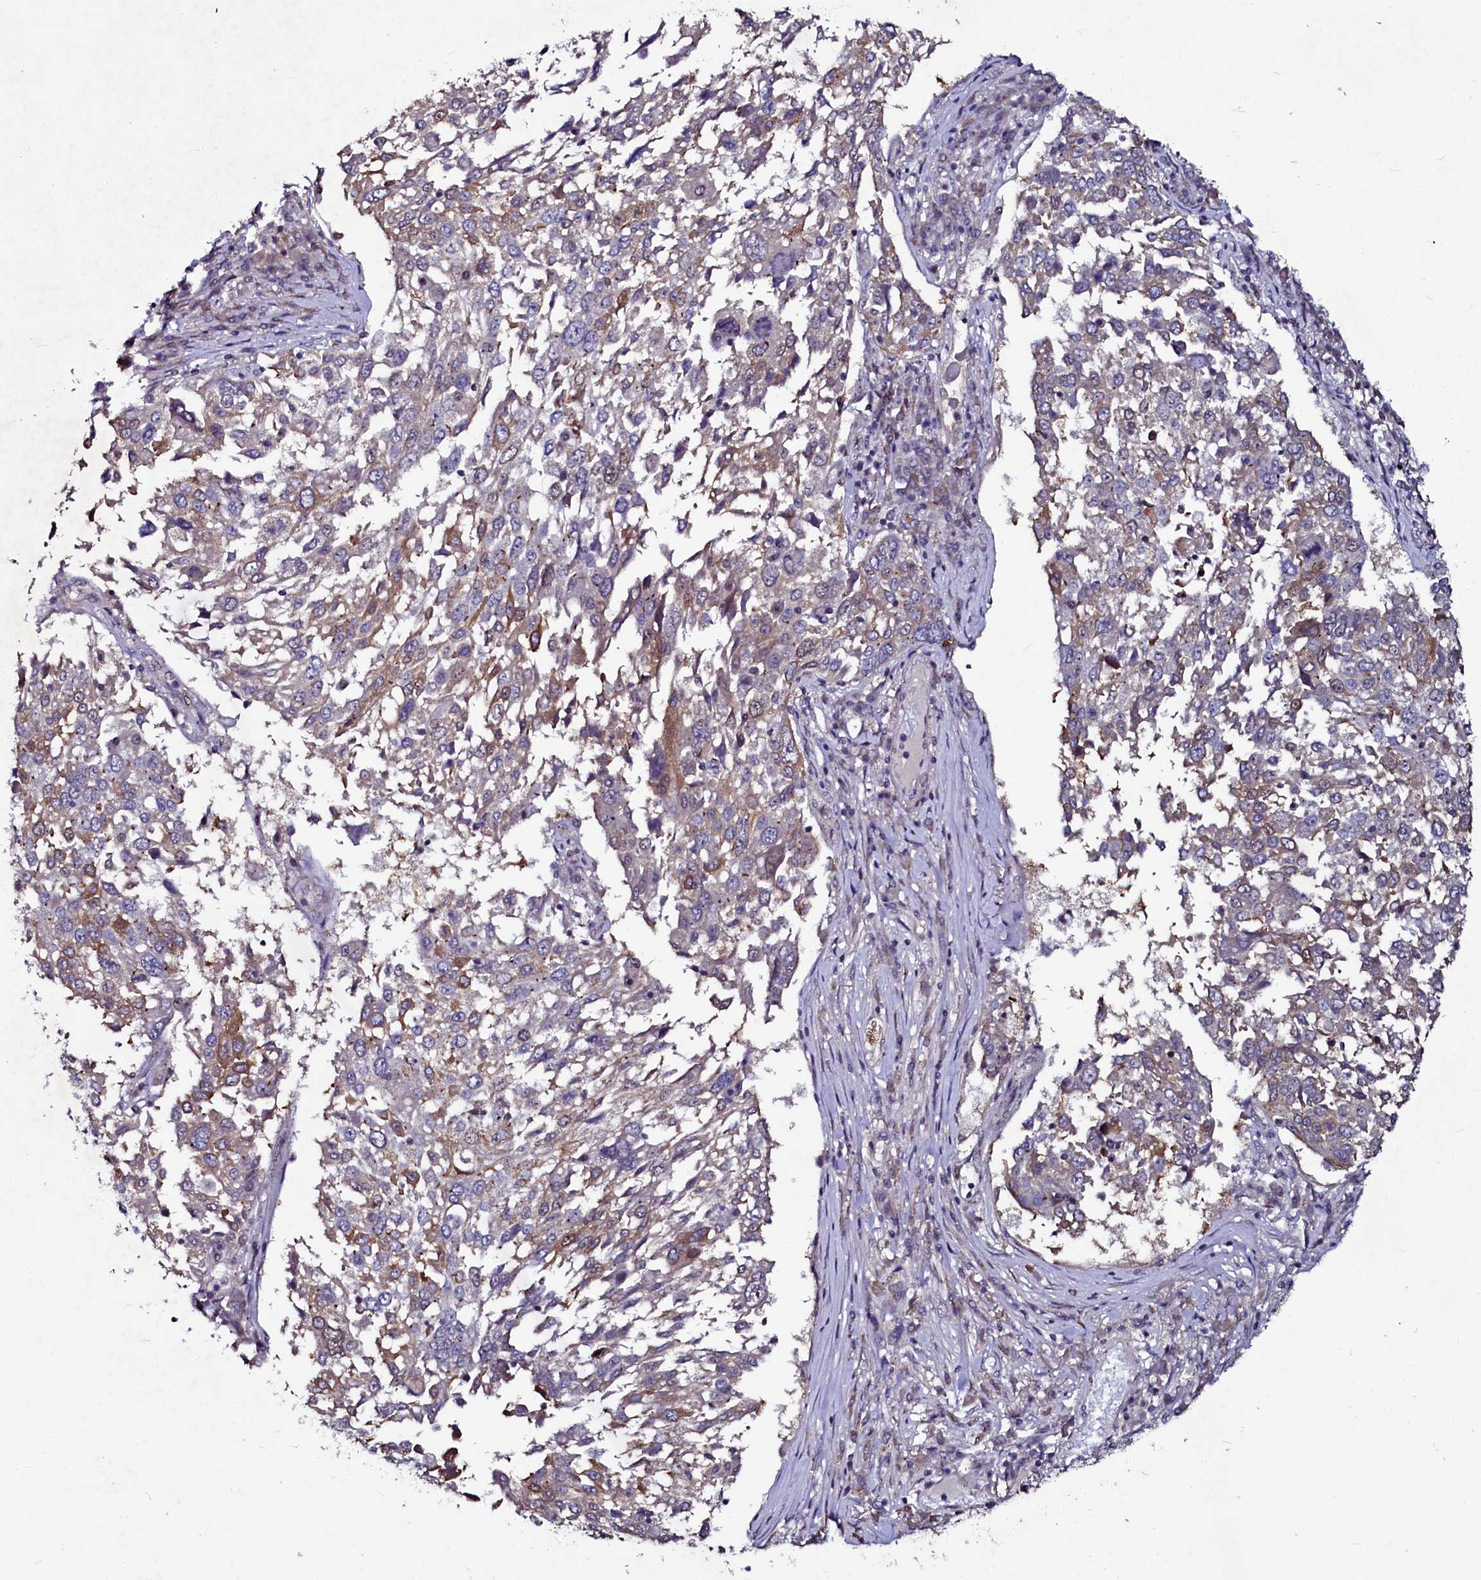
{"staining": {"intensity": "moderate", "quantity": "<25%", "location": "cytoplasmic/membranous"}, "tissue": "lung cancer", "cell_type": "Tumor cells", "image_type": "cancer", "snomed": [{"axis": "morphology", "description": "Squamous cell carcinoma, NOS"}, {"axis": "topography", "description": "Lung"}], "caption": "DAB (3,3'-diaminobenzidine) immunohistochemical staining of human lung cancer (squamous cell carcinoma) exhibits moderate cytoplasmic/membranous protein staining in about <25% of tumor cells.", "gene": "USPL1", "patient": {"sex": "male", "age": 65}}